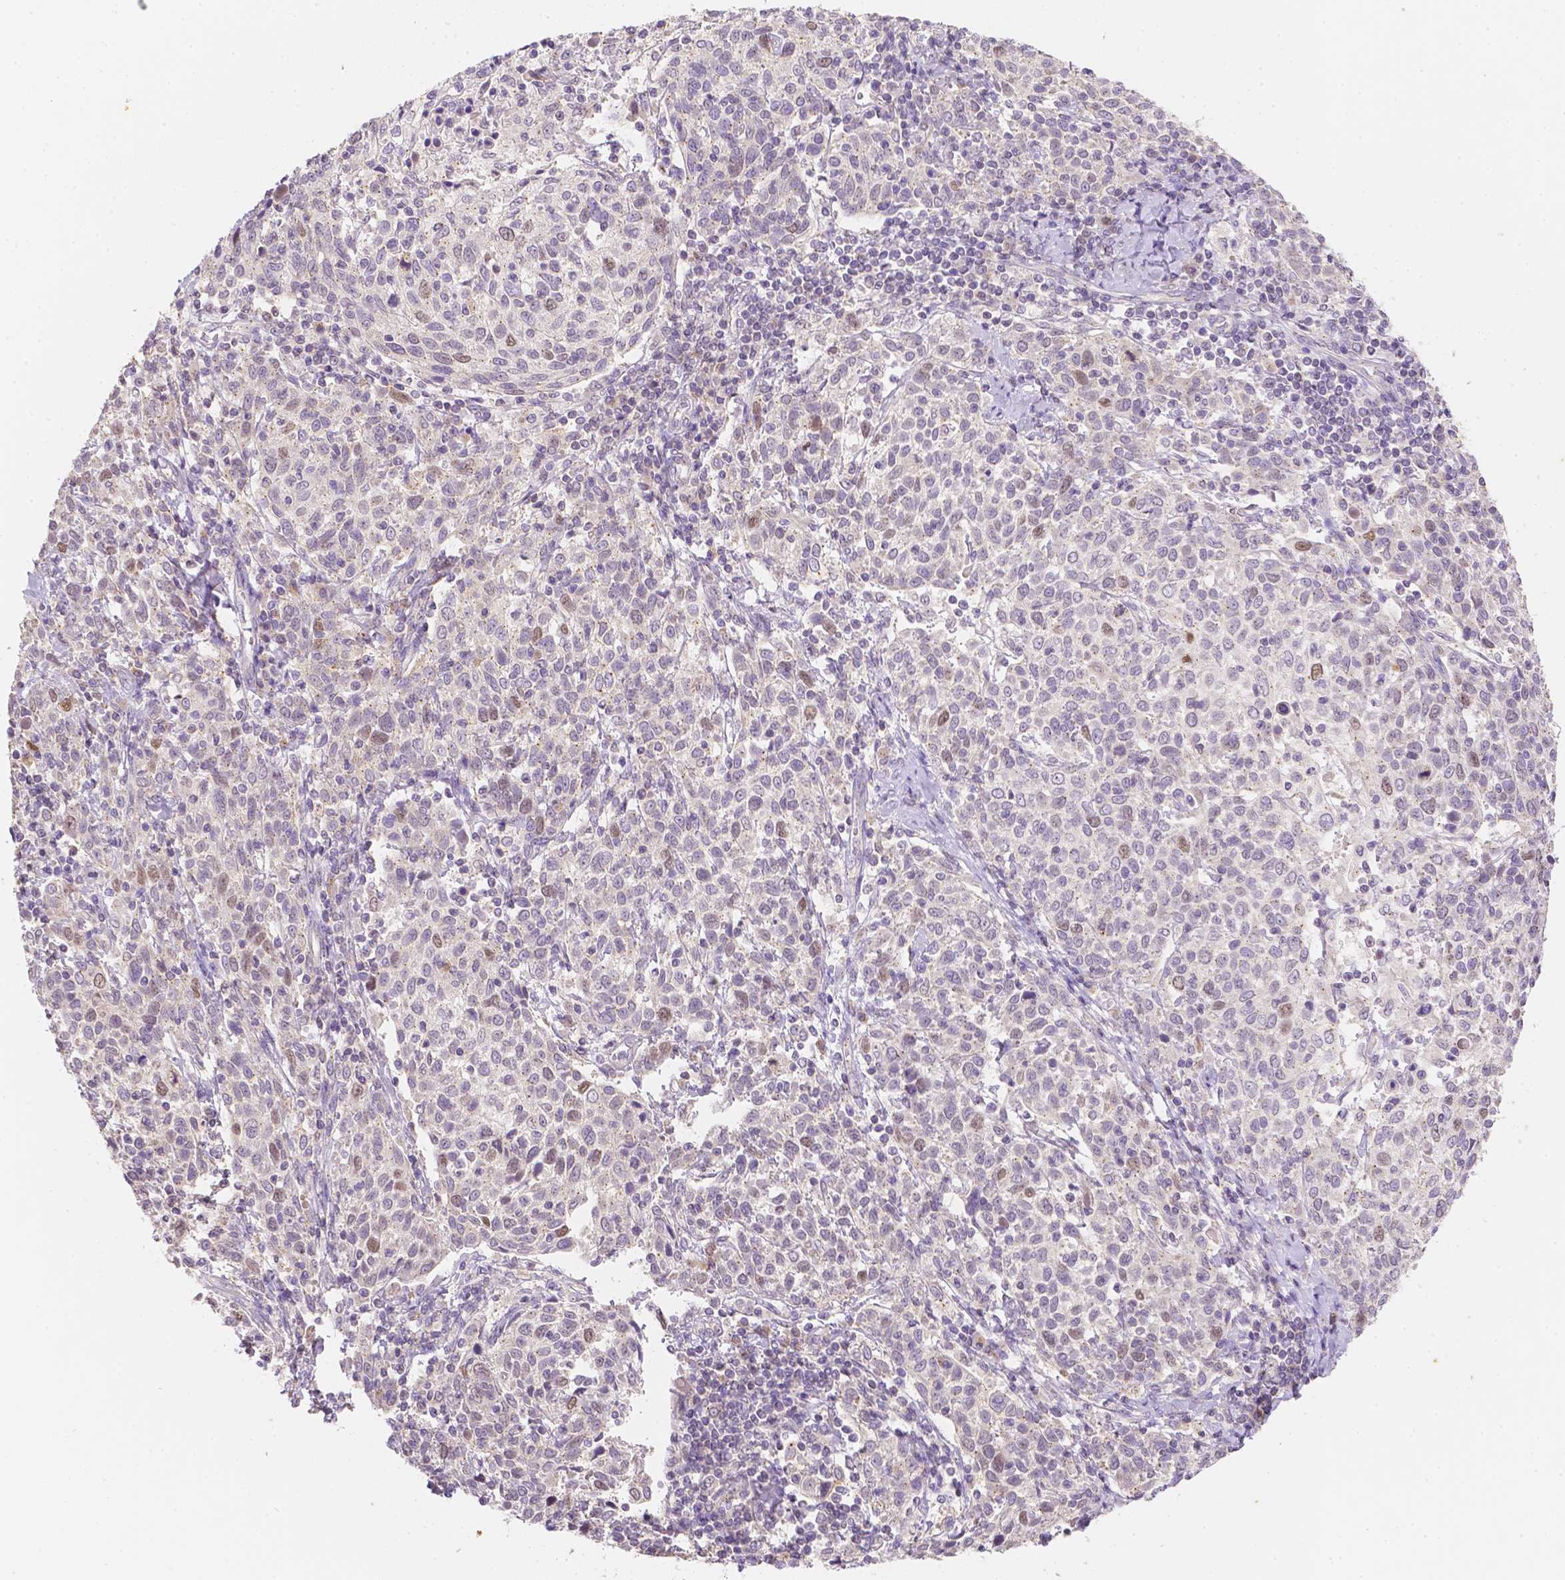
{"staining": {"intensity": "weak", "quantity": "<25%", "location": "nuclear"}, "tissue": "cervical cancer", "cell_type": "Tumor cells", "image_type": "cancer", "snomed": [{"axis": "morphology", "description": "Squamous cell carcinoma, NOS"}, {"axis": "topography", "description": "Cervix"}], "caption": "IHC histopathology image of neoplastic tissue: human squamous cell carcinoma (cervical) stained with DAB (3,3'-diaminobenzidine) displays no significant protein staining in tumor cells.", "gene": "C10orf67", "patient": {"sex": "female", "age": 61}}